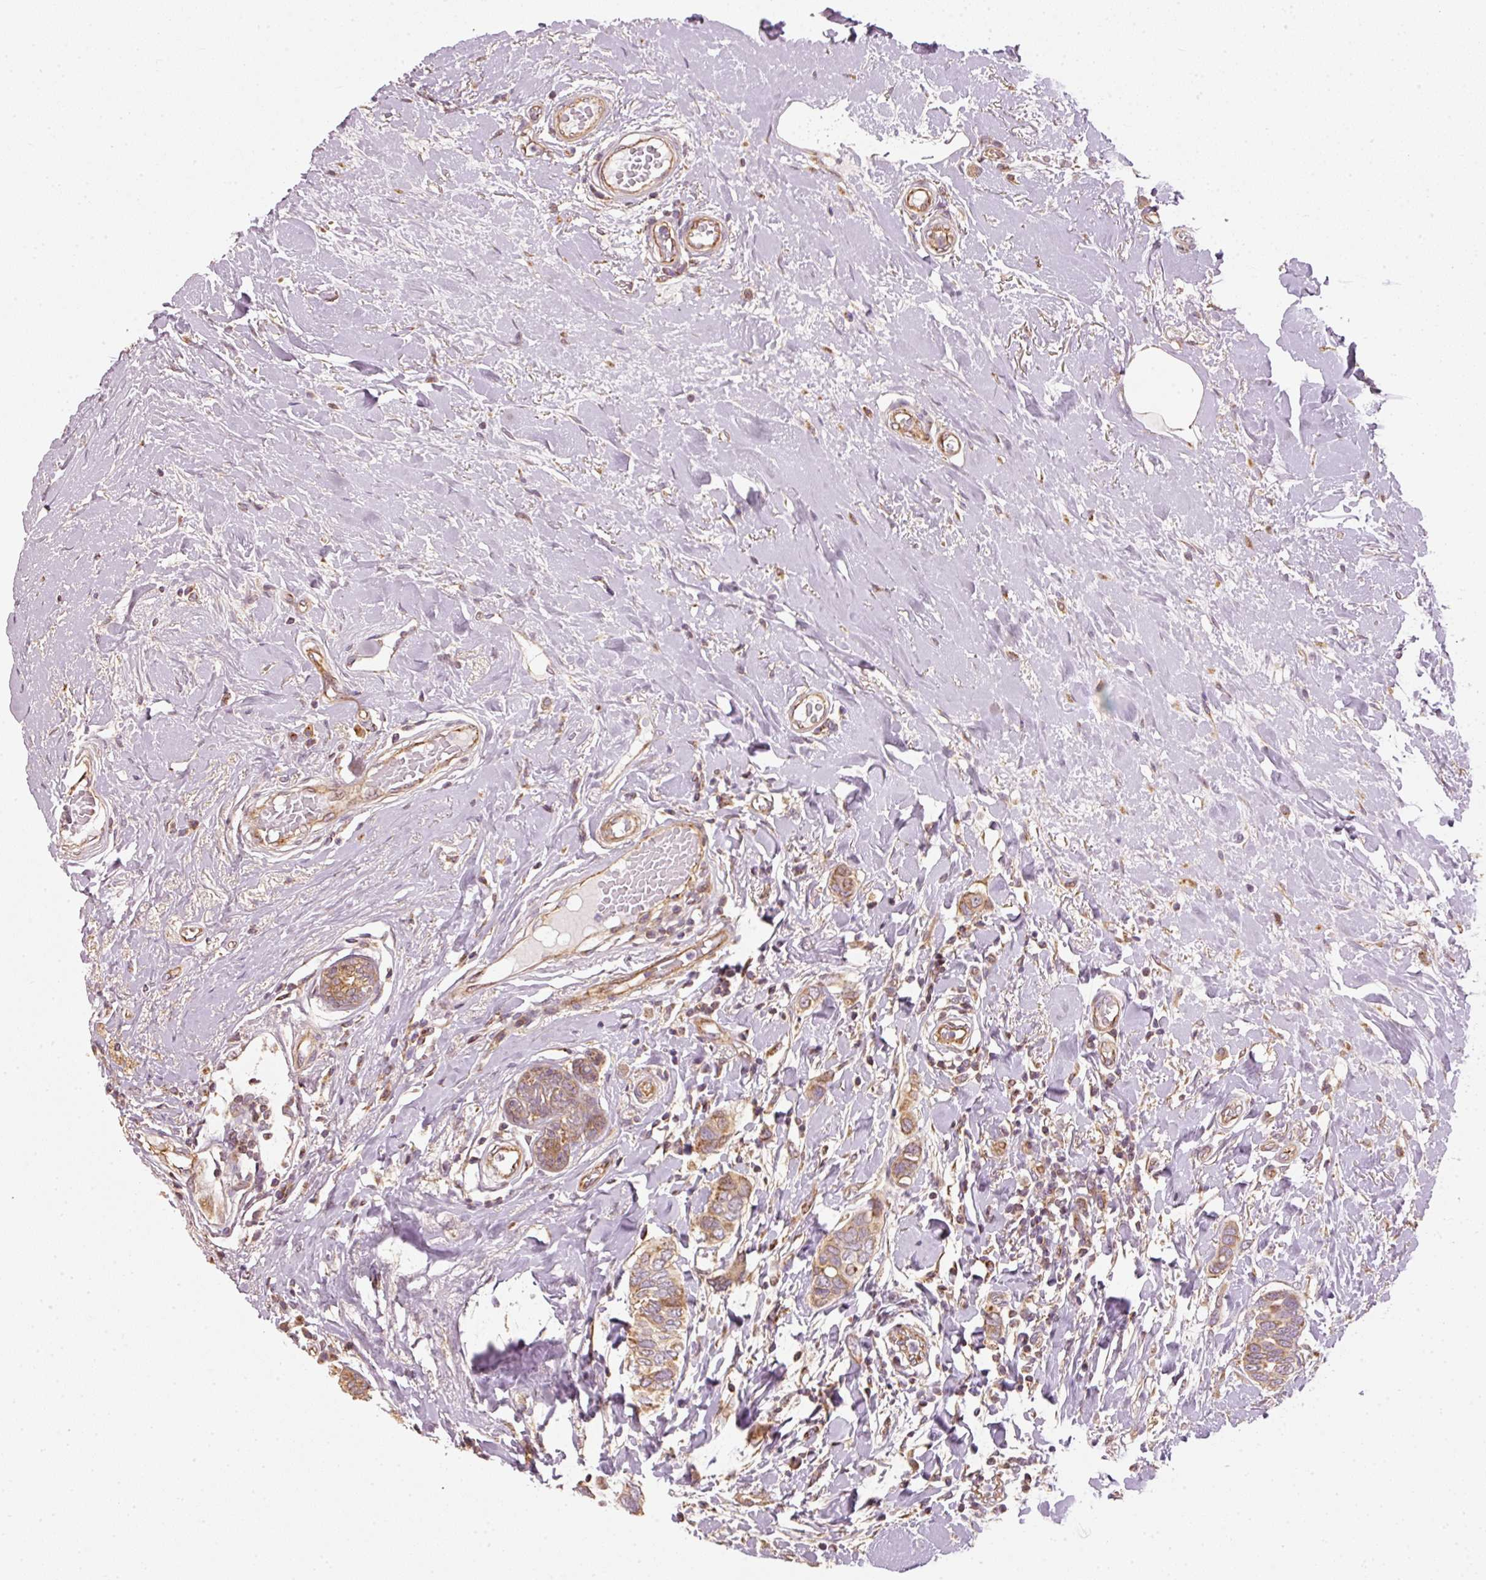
{"staining": {"intensity": "moderate", "quantity": "25%-75%", "location": "cytoplasmic/membranous"}, "tissue": "breast cancer", "cell_type": "Tumor cells", "image_type": "cancer", "snomed": [{"axis": "morphology", "description": "Lobular carcinoma"}, {"axis": "topography", "description": "Breast"}], "caption": "Tumor cells reveal medium levels of moderate cytoplasmic/membranous expression in about 25%-75% of cells in human lobular carcinoma (breast).", "gene": "MTHFD1L", "patient": {"sex": "female", "age": 51}}